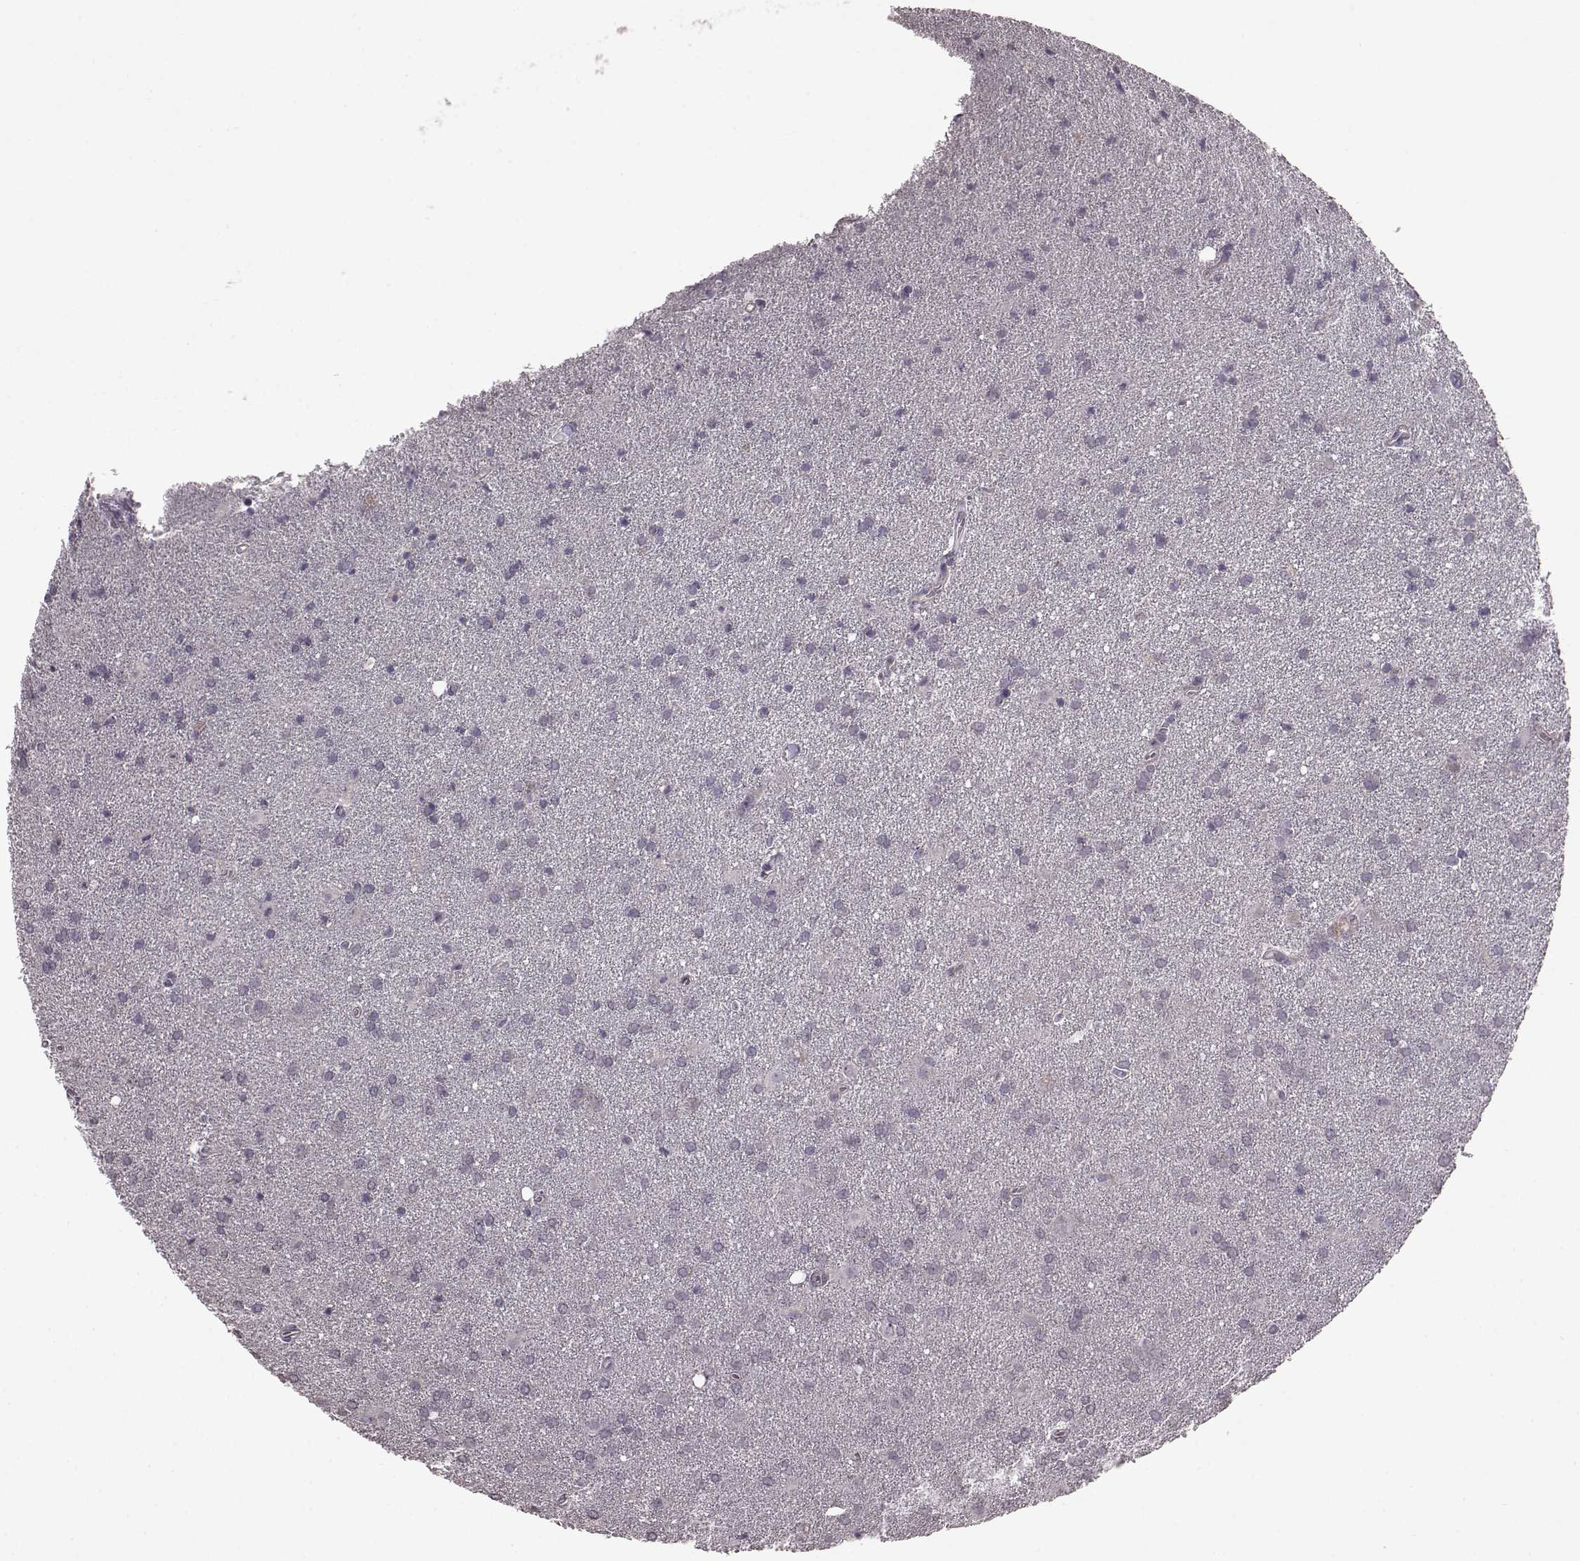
{"staining": {"intensity": "negative", "quantity": "none", "location": "none"}, "tissue": "glioma", "cell_type": "Tumor cells", "image_type": "cancer", "snomed": [{"axis": "morphology", "description": "Glioma, malignant, Low grade"}, {"axis": "topography", "description": "Brain"}], "caption": "The immunohistochemistry (IHC) micrograph has no significant positivity in tumor cells of low-grade glioma (malignant) tissue. The staining was performed using DAB to visualize the protein expression in brown, while the nuclei were stained in blue with hematoxylin (Magnification: 20x).", "gene": "SLC52A3", "patient": {"sex": "male", "age": 58}}